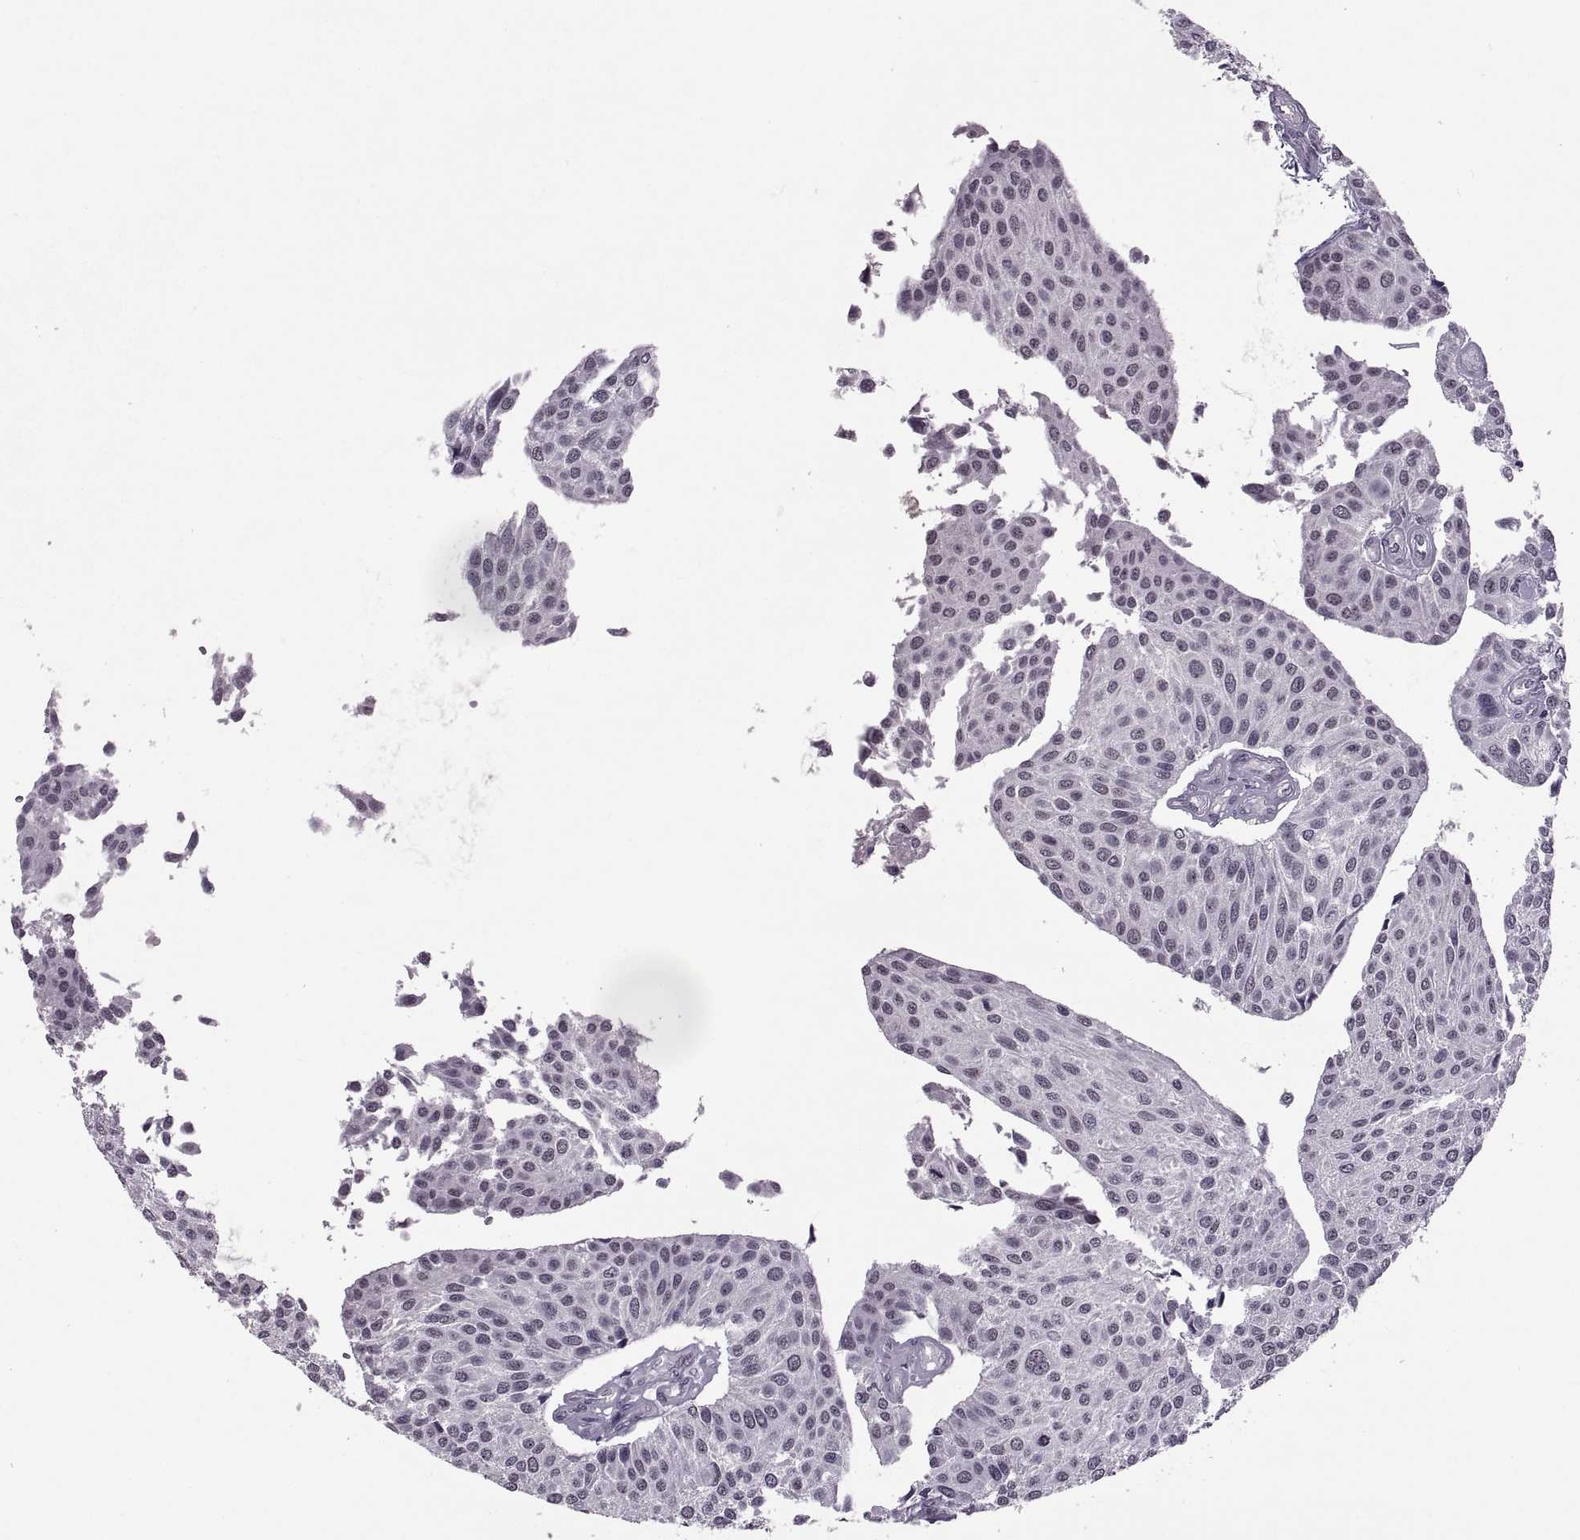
{"staining": {"intensity": "negative", "quantity": "none", "location": "none"}, "tissue": "urothelial cancer", "cell_type": "Tumor cells", "image_type": "cancer", "snomed": [{"axis": "morphology", "description": "Urothelial carcinoma, NOS"}, {"axis": "topography", "description": "Urinary bladder"}], "caption": "There is no significant positivity in tumor cells of transitional cell carcinoma. (Stains: DAB IHC with hematoxylin counter stain, Microscopy: brightfield microscopy at high magnification).", "gene": "OTP", "patient": {"sex": "male", "age": 55}}